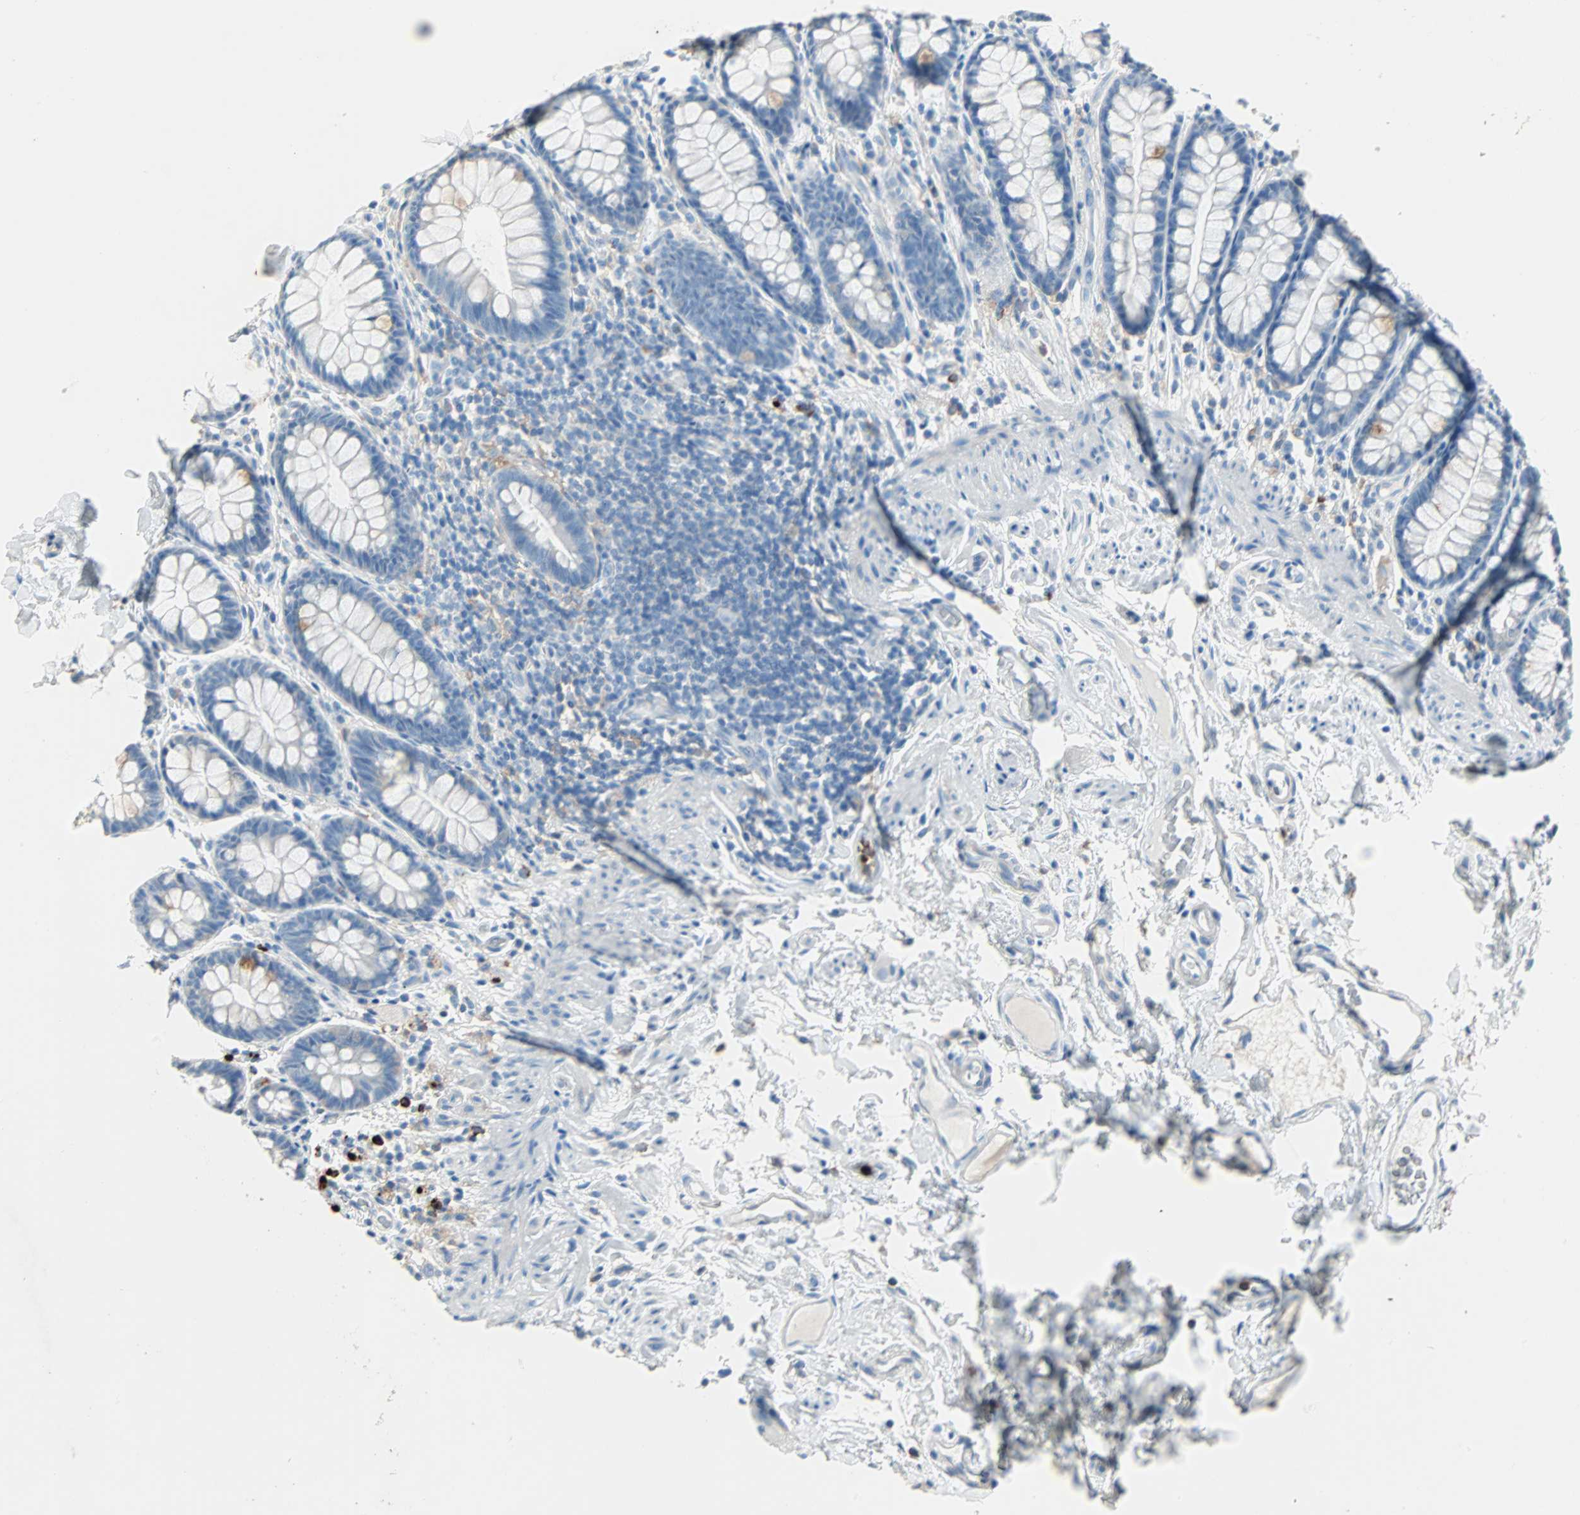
{"staining": {"intensity": "negative", "quantity": "none", "location": "none"}, "tissue": "rectum", "cell_type": "Glandular cells", "image_type": "normal", "snomed": [{"axis": "morphology", "description": "Normal tissue, NOS"}, {"axis": "topography", "description": "Rectum"}], "caption": "IHC histopathology image of benign rectum: rectum stained with DAB reveals no significant protein positivity in glandular cells. Brightfield microscopy of immunohistochemistry (IHC) stained with DAB (3,3'-diaminobenzidine) (brown) and hematoxylin (blue), captured at high magnification.", "gene": "CLEC4A", "patient": {"sex": "male", "age": 92}}